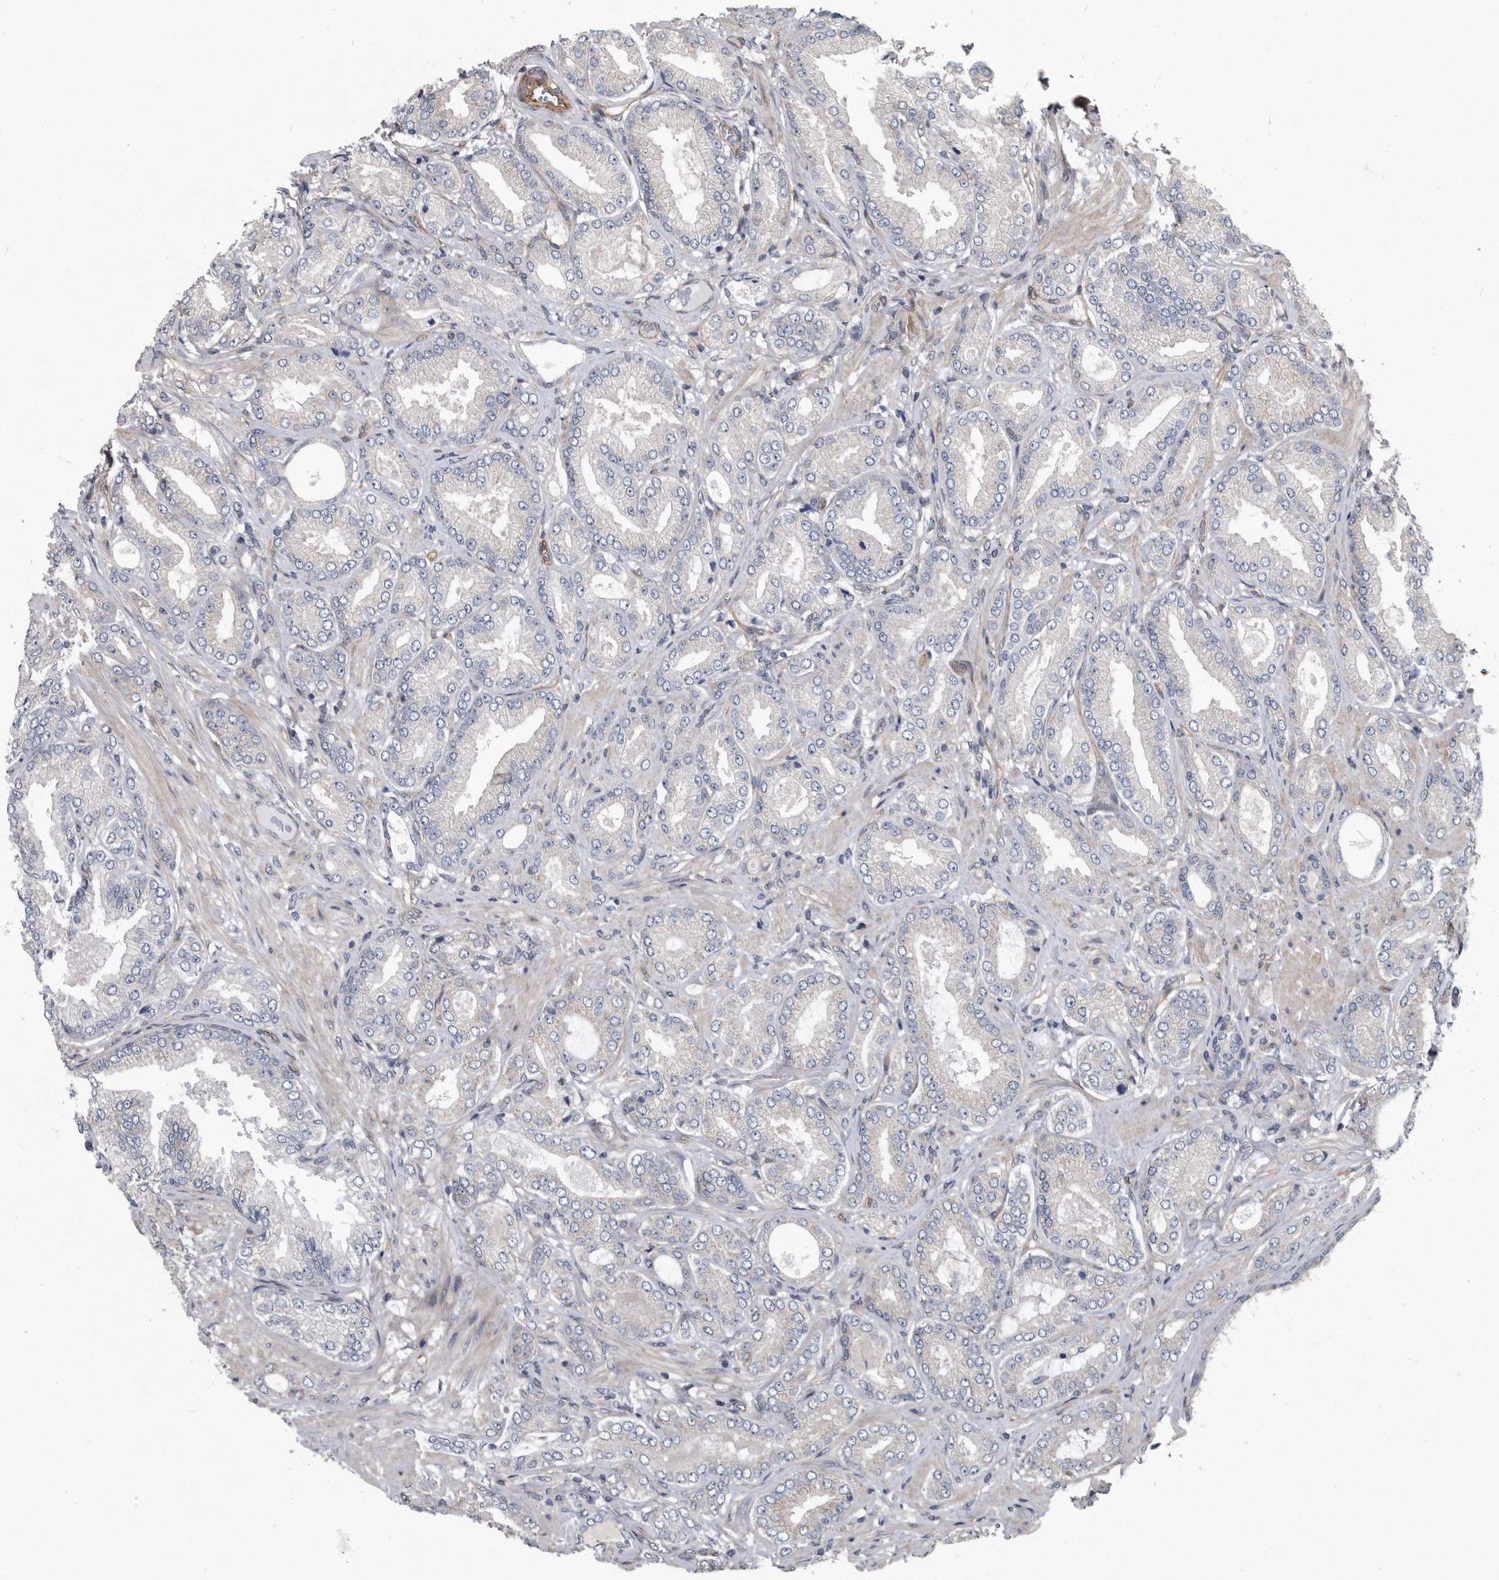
{"staining": {"intensity": "negative", "quantity": "none", "location": "none"}, "tissue": "prostate cancer", "cell_type": "Tumor cells", "image_type": "cancer", "snomed": [{"axis": "morphology", "description": "Adenocarcinoma, Low grade"}, {"axis": "topography", "description": "Prostate"}], "caption": "Immunohistochemical staining of prostate cancer (adenocarcinoma (low-grade)) exhibits no significant staining in tumor cells.", "gene": "ARMCX1", "patient": {"sex": "male", "age": 63}}